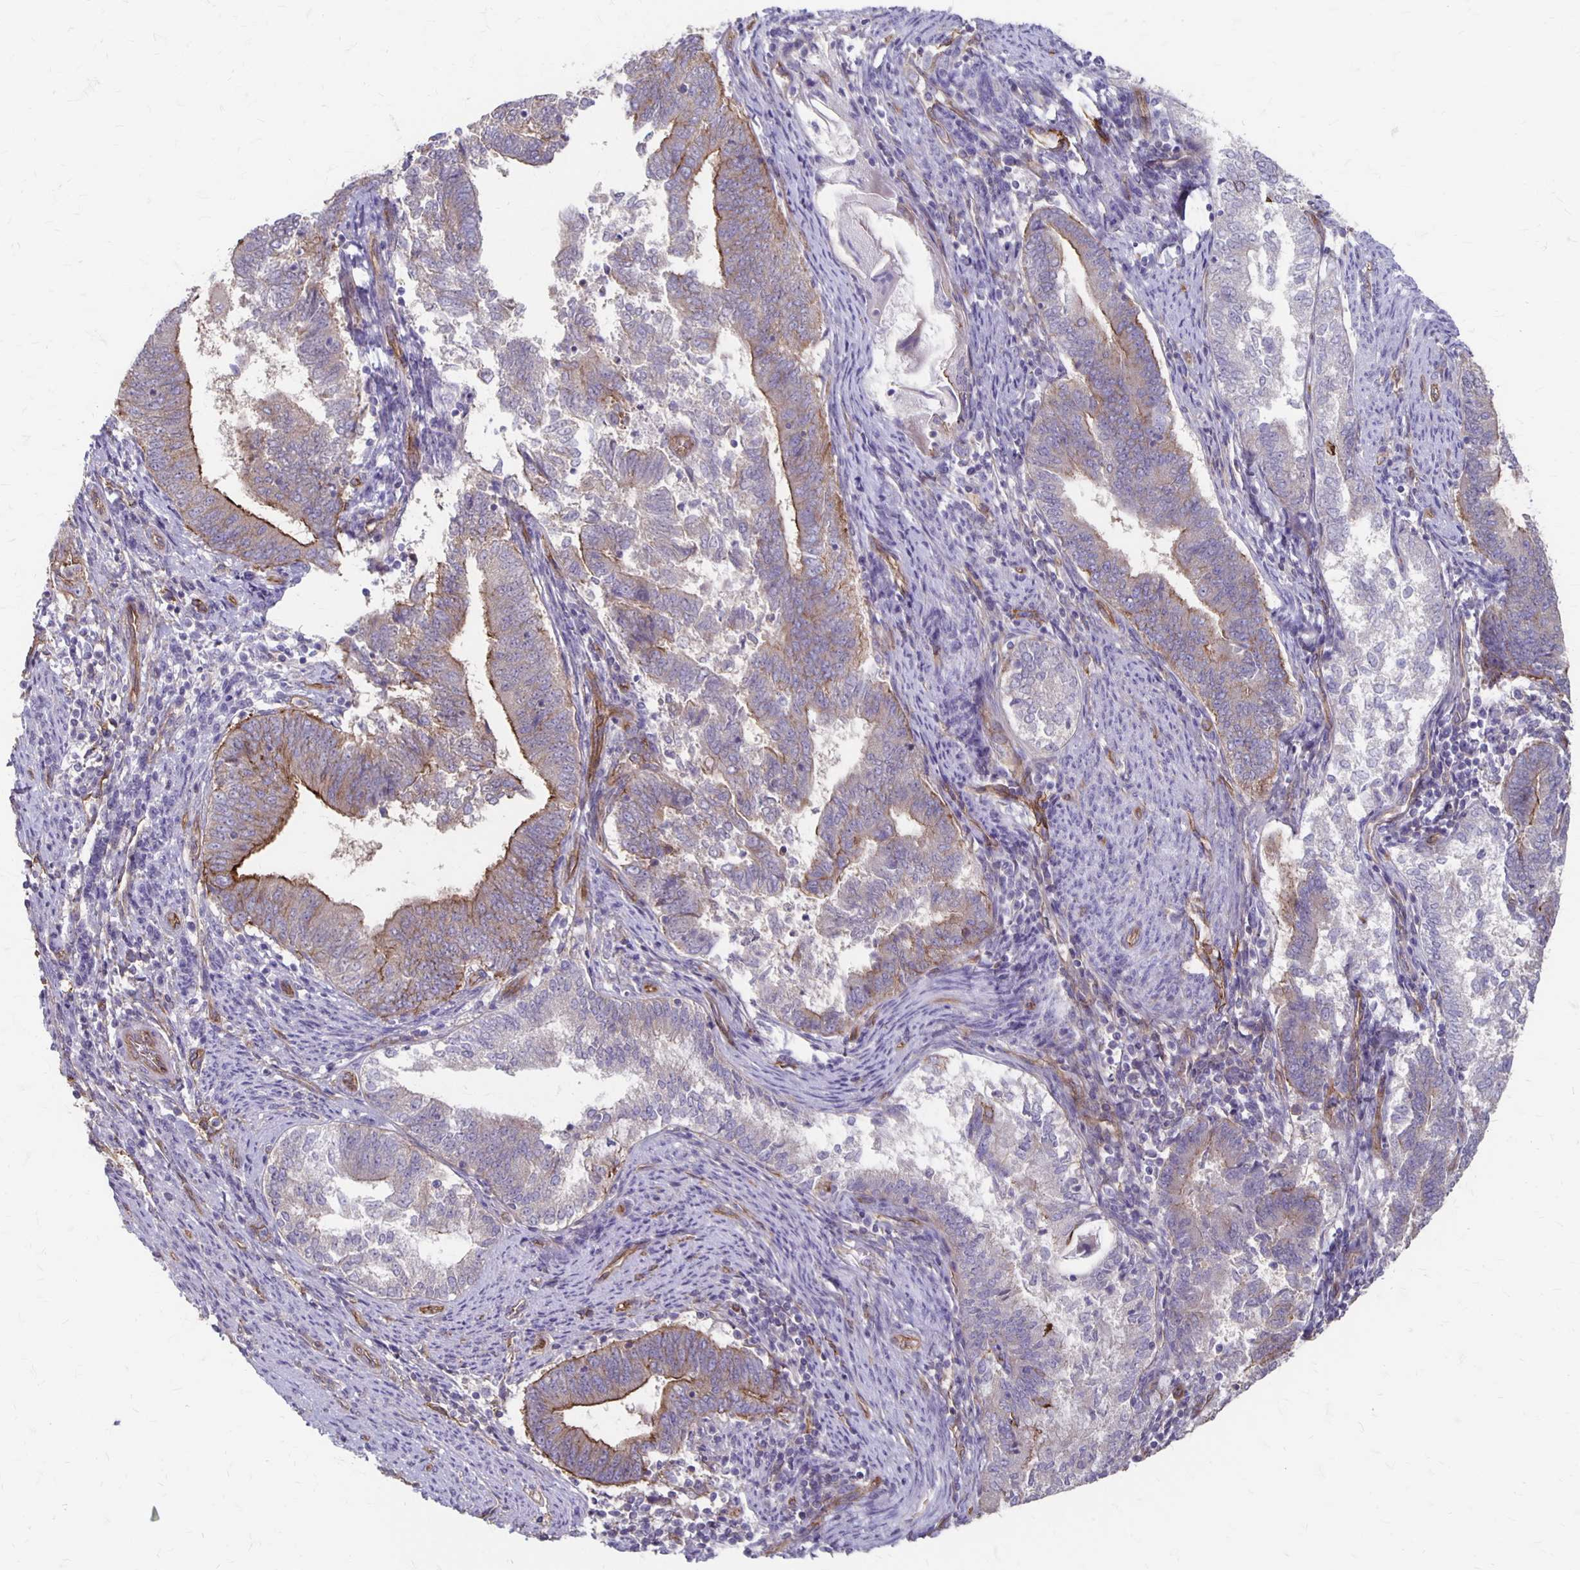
{"staining": {"intensity": "moderate", "quantity": "<25%", "location": "cytoplasmic/membranous"}, "tissue": "endometrial cancer", "cell_type": "Tumor cells", "image_type": "cancer", "snomed": [{"axis": "morphology", "description": "Adenocarcinoma, NOS"}, {"axis": "topography", "description": "Endometrium"}], "caption": "Endometrial cancer stained with immunohistochemistry (IHC) demonstrates moderate cytoplasmic/membranous positivity in about <25% of tumor cells.", "gene": "PPP1R3E", "patient": {"sex": "female", "age": 65}}